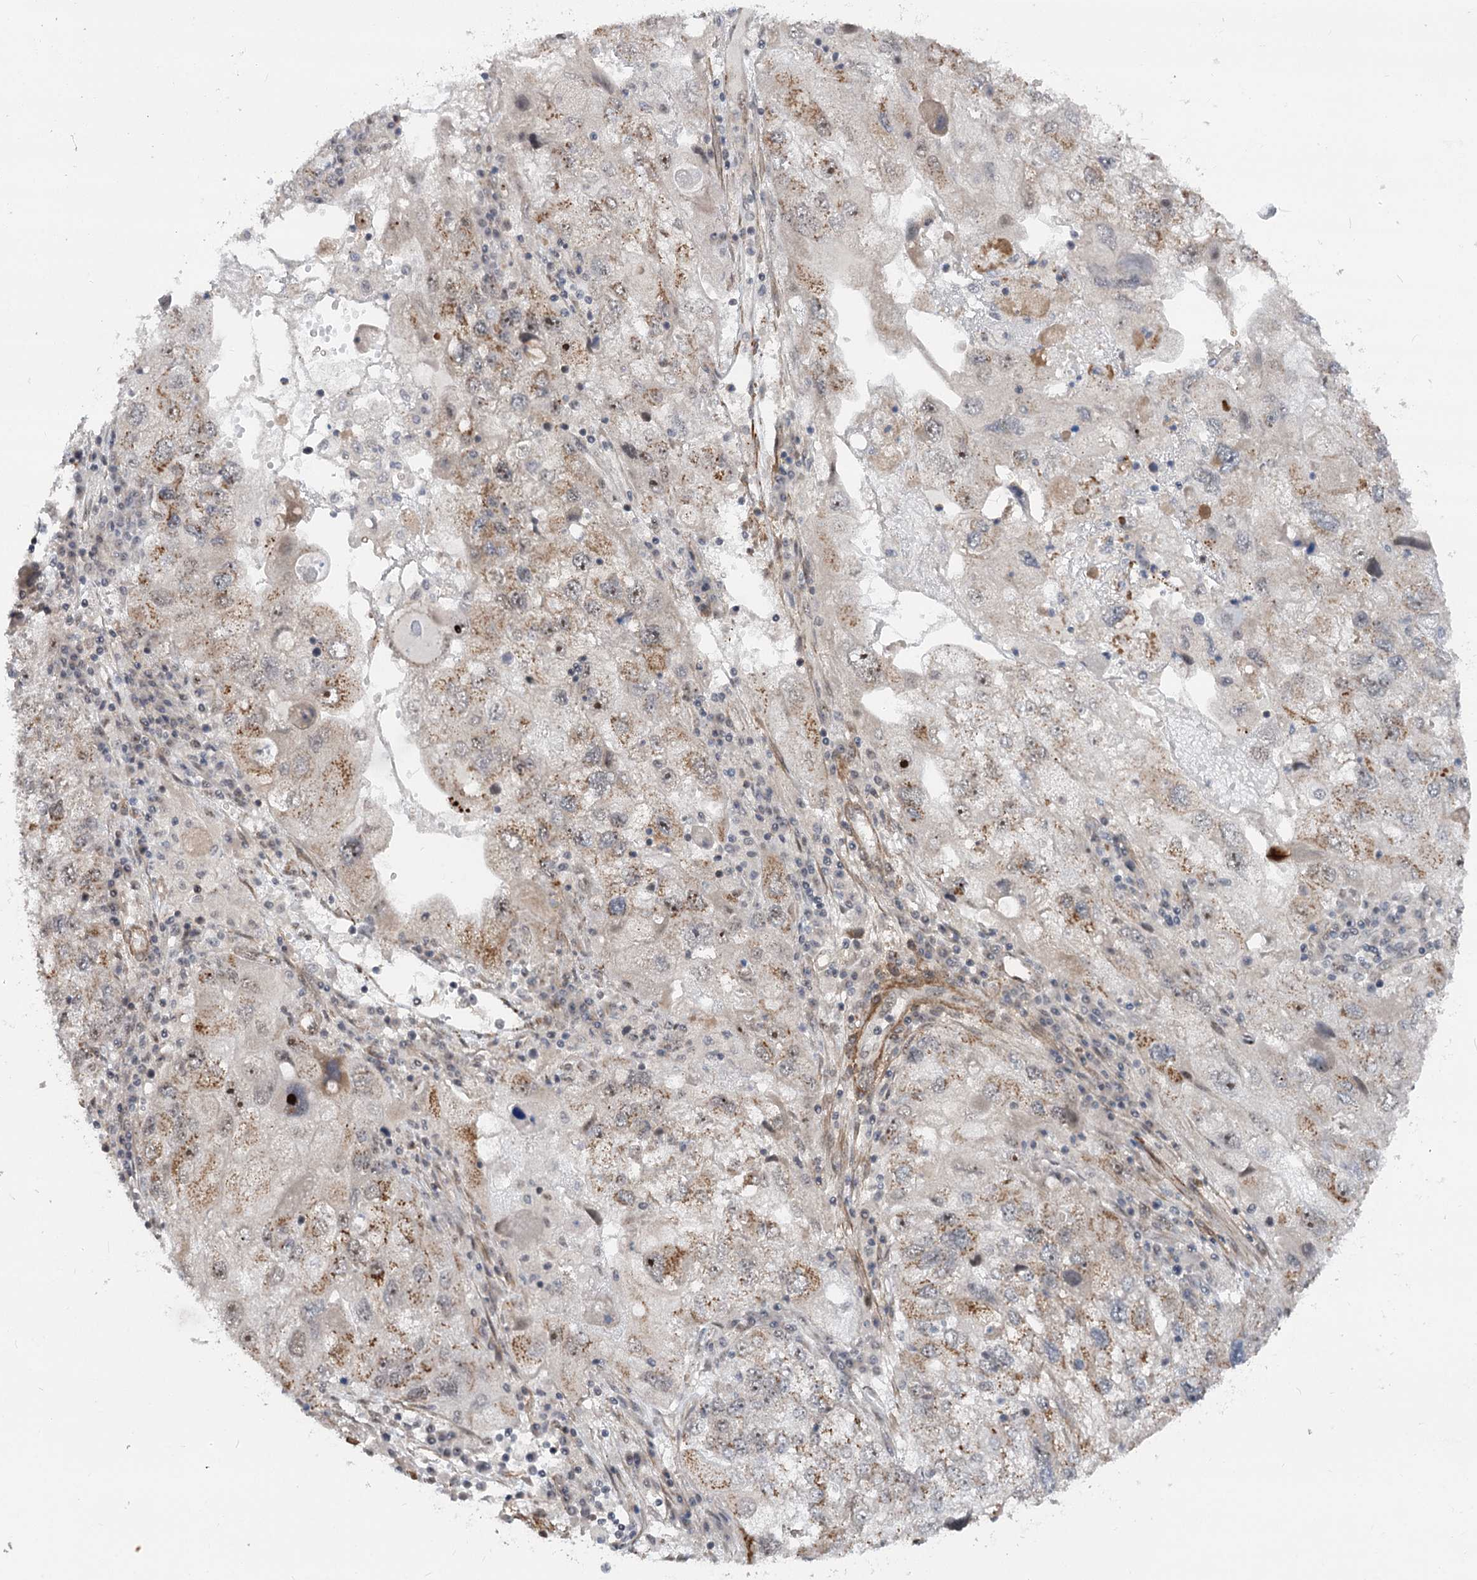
{"staining": {"intensity": "moderate", "quantity": "25%-75%", "location": "cytoplasmic/membranous,nuclear"}, "tissue": "endometrial cancer", "cell_type": "Tumor cells", "image_type": "cancer", "snomed": [{"axis": "morphology", "description": "Adenocarcinoma, NOS"}, {"axis": "topography", "description": "Endometrium"}], "caption": "Immunohistochemistry image of endometrial cancer stained for a protein (brown), which displays medium levels of moderate cytoplasmic/membranous and nuclear expression in about 25%-75% of tumor cells.", "gene": "GNL3L", "patient": {"sex": "female", "age": 49}}